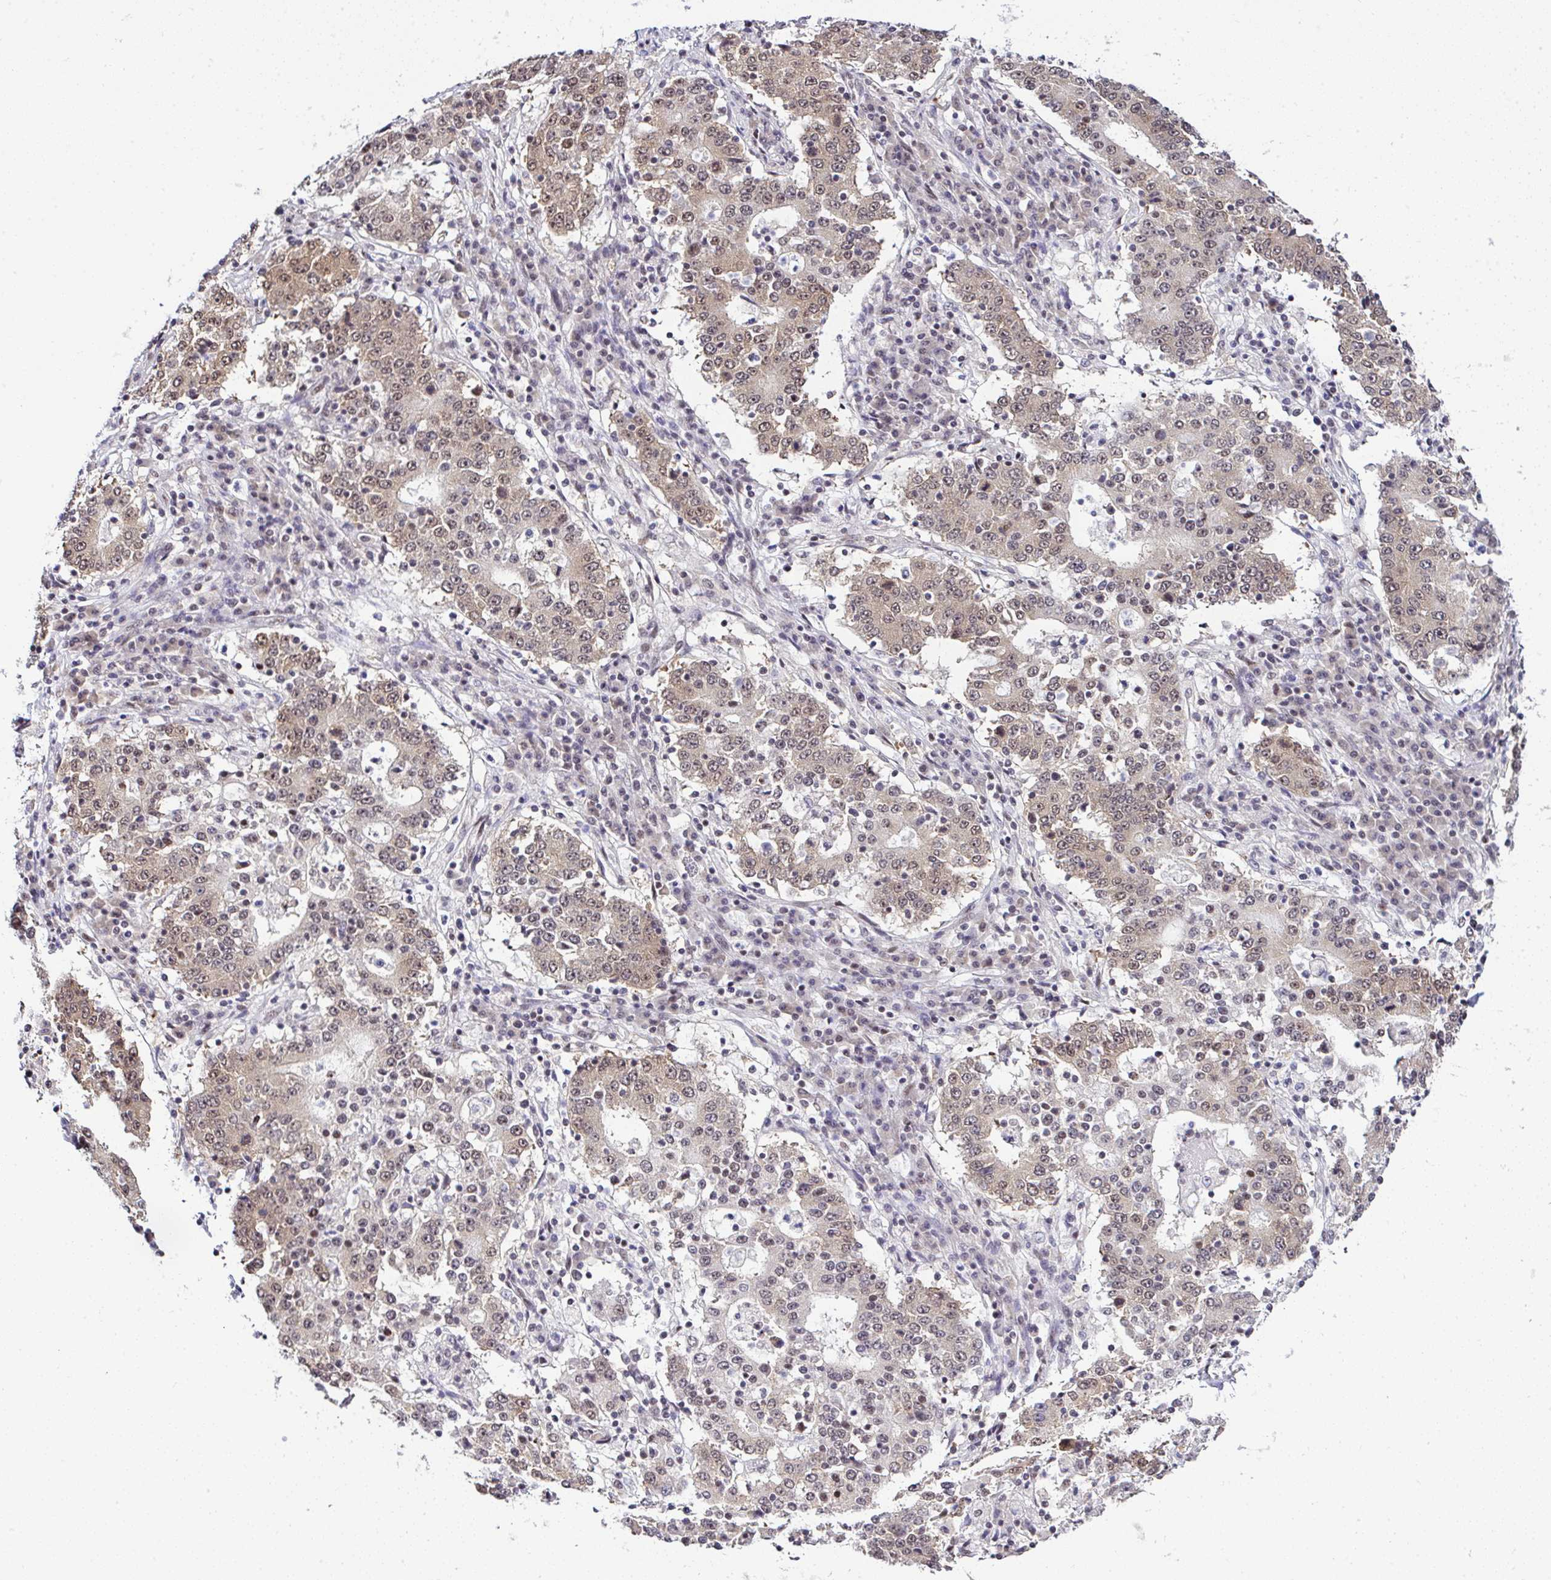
{"staining": {"intensity": "moderate", "quantity": ">75%", "location": "cytoplasmic/membranous,nuclear"}, "tissue": "stomach cancer", "cell_type": "Tumor cells", "image_type": "cancer", "snomed": [{"axis": "morphology", "description": "Adenocarcinoma, NOS"}, {"axis": "topography", "description": "Stomach"}], "caption": "Protein expression analysis of adenocarcinoma (stomach) exhibits moderate cytoplasmic/membranous and nuclear expression in approximately >75% of tumor cells.", "gene": "PTPN2", "patient": {"sex": "male", "age": 59}}